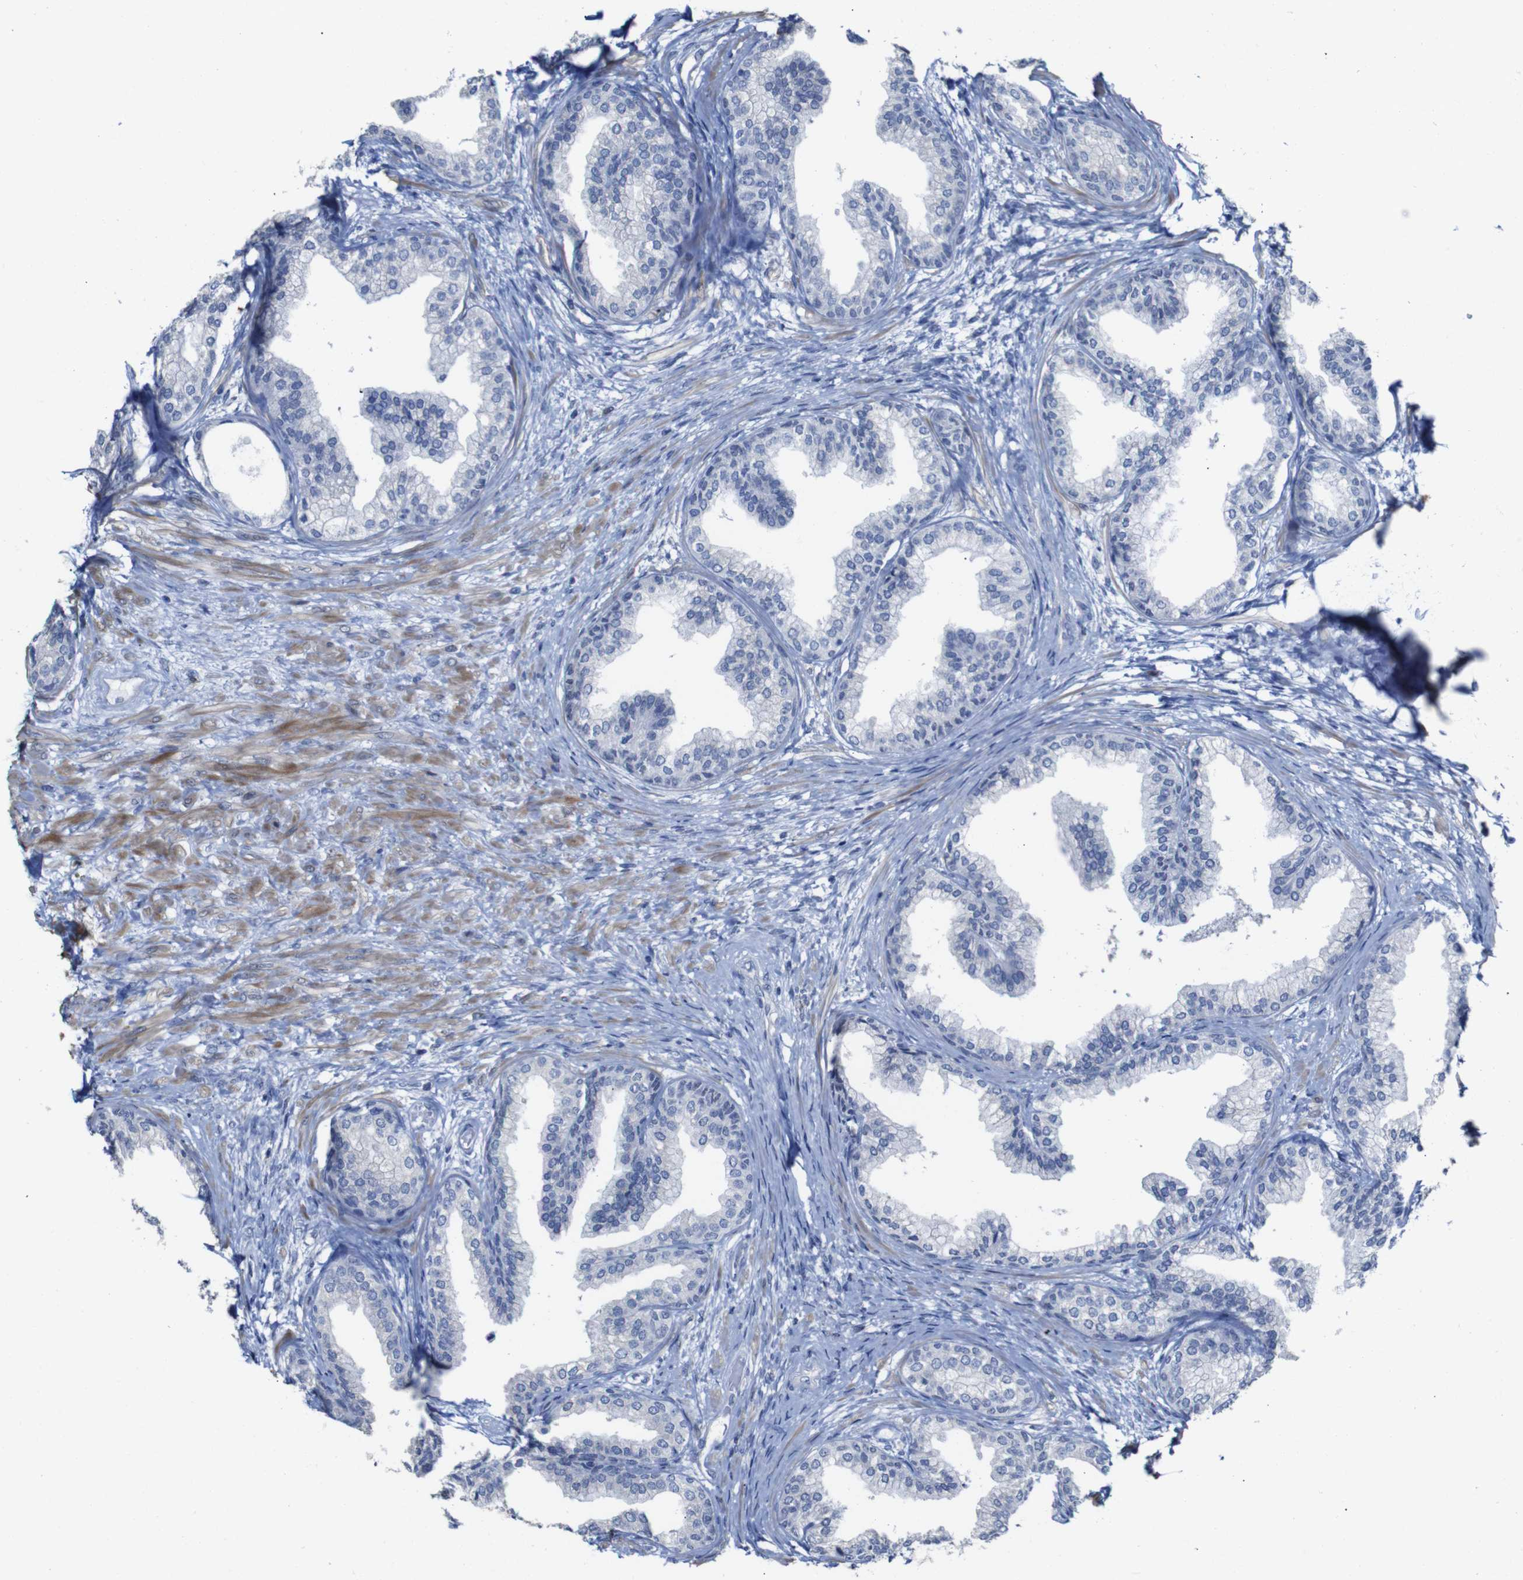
{"staining": {"intensity": "negative", "quantity": "none", "location": "none"}, "tissue": "prostate", "cell_type": "Glandular cells", "image_type": "normal", "snomed": [{"axis": "morphology", "description": "Normal tissue, NOS"}, {"axis": "topography", "description": "Prostate"}], "caption": "An IHC image of unremarkable prostate is shown. There is no staining in glandular cells of prostate. (Brightfield microscopy of DAB (3,3'-diaminobenzidine) immunohistochemistry (IHC) at high magnification).", "gene": "TCEAL9", "patient": {"sex": "male", "age": 76}}